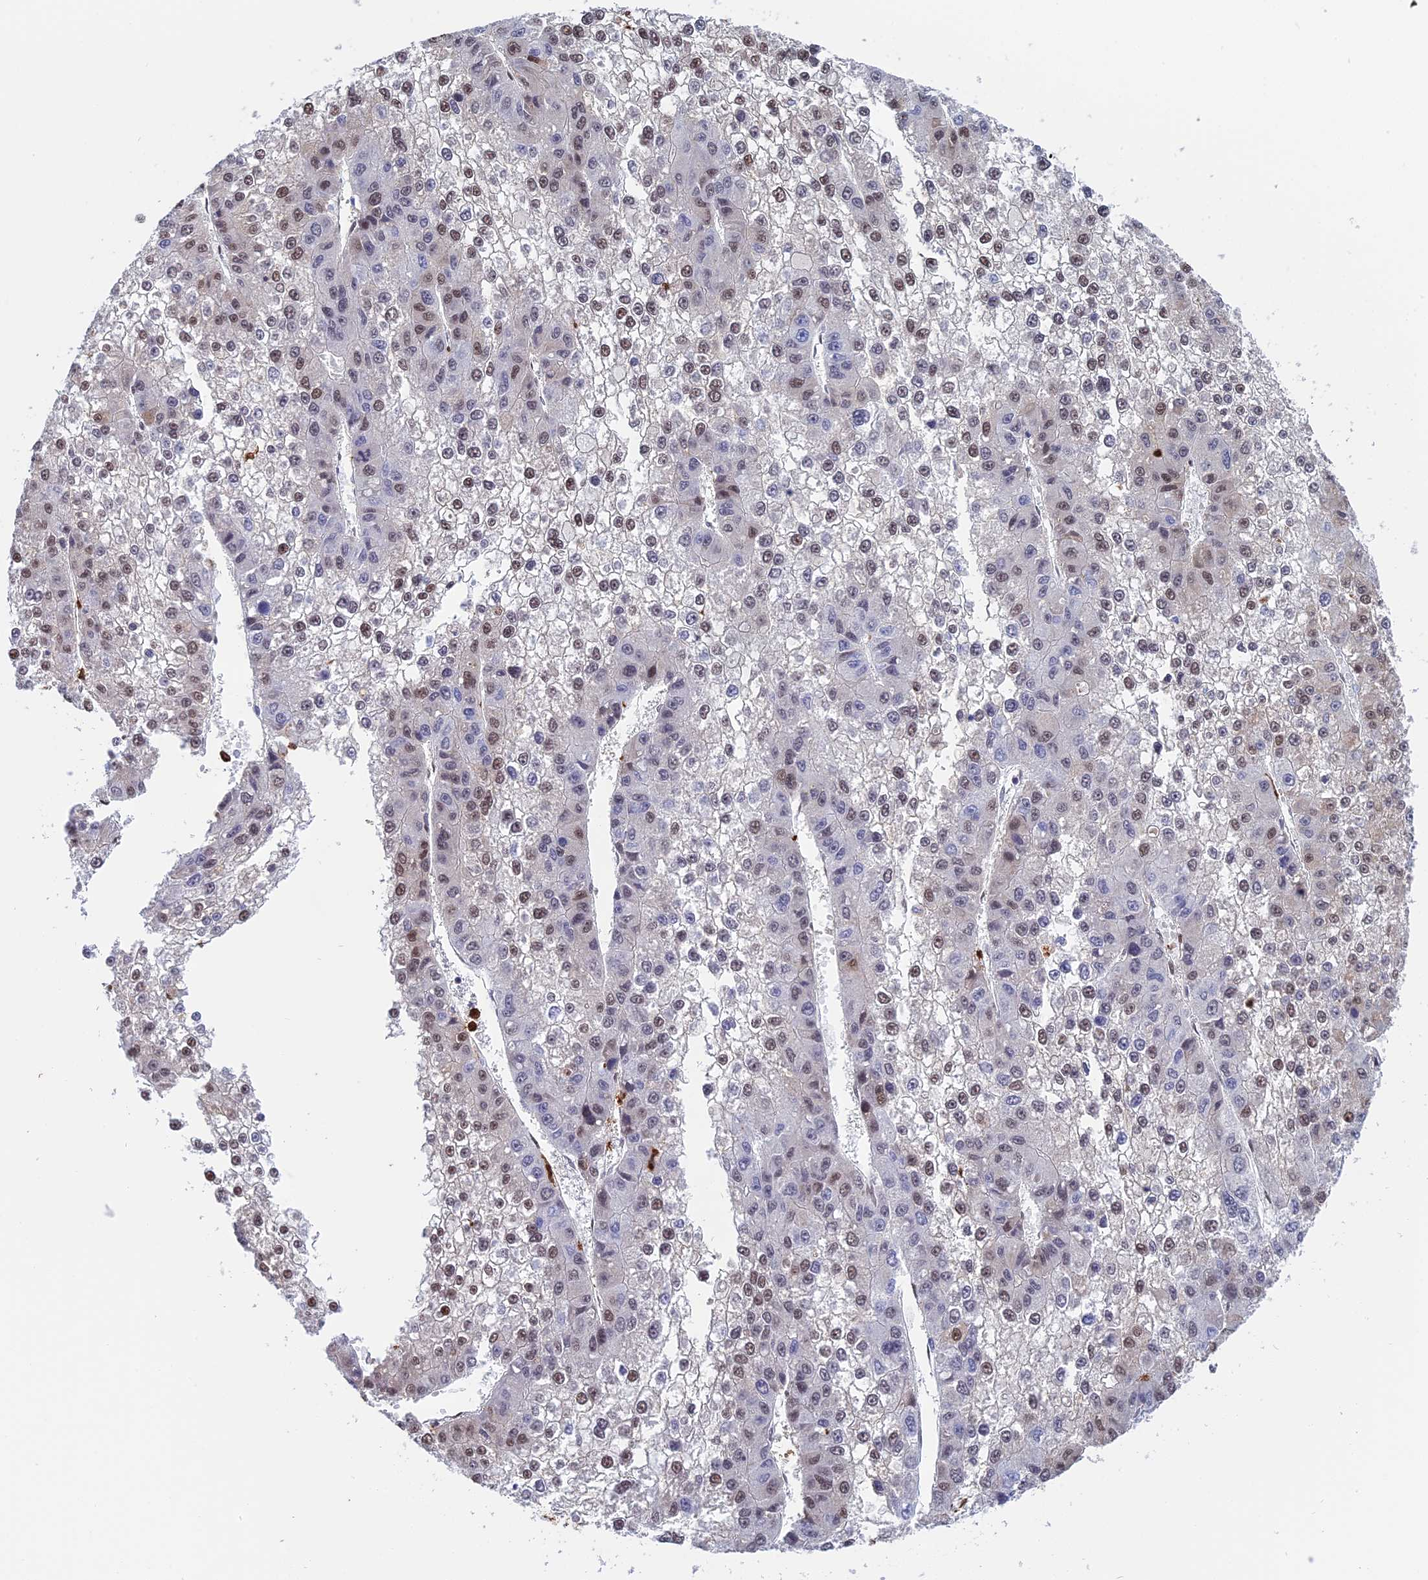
{"staining": {"intensity": "weak", "quantity": "25%-75%", "location": "nuclear"}, "tissue": "liver cancer", "cell_type": "Tumor cells", "image_type": "cancer", "snomed": [{"axis": "morphology", "description": "Carcinoma, Hepatocellular, NOS"}, {"axis": "topography", "description": "Liver"}], "caption": "The photomicrograph displays immunohistochemical staining of liver hepatocellular carcinoma. There is weak nuclear positivity is present in about 25%-75% of tumor cells.", "gene": "SLC26A1", "patient": {"sex": "female", "age": 73}}